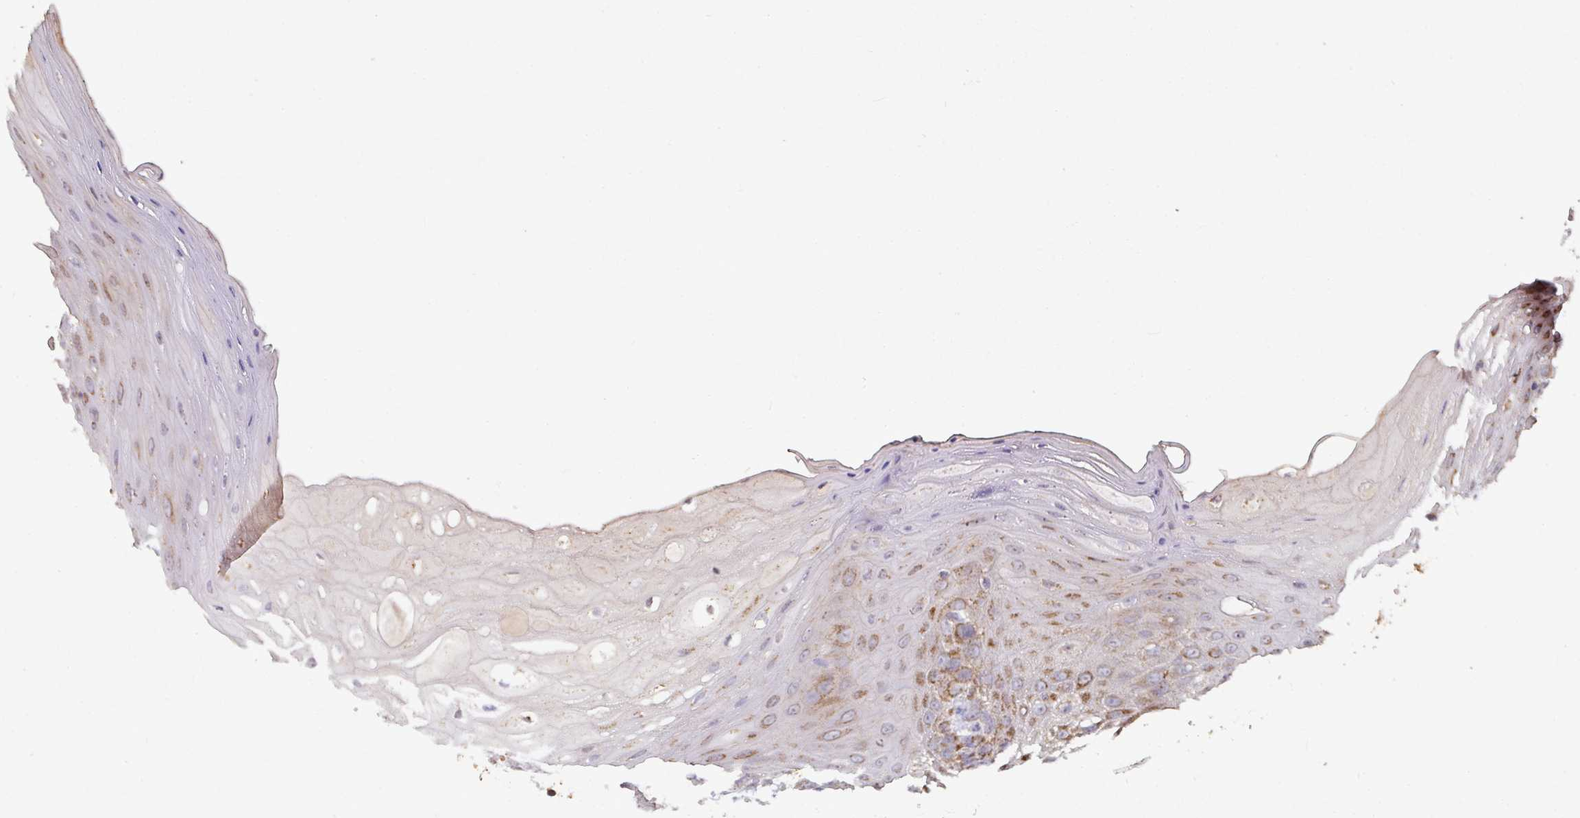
{"staining": {"intensity": "moderate", "quantity": "25%-75%", "location": "cytoplasmic/membranous"}, "tissue": "oral mucosa", "cell_type": "Squamous epithelial cells", "image_type": "normal", "snomed": [{"axis": "morphology", "description": "Normal tissue, NOS"}, {"axis": "topography", "description": "Oral tissue"}, {"axis": "topography", "description": "Tounge, NOS"}], "caption": "Immunohistochemistry image of normal human oral mucosa stained for a protein (brown), which exhibits medium levels of moderate cytoplasmic/membranous positivity in about 25%-75% of squamous epithelial cells.", "gene": "OR2D3", "patient": {"sex": "female", "age": 59}}